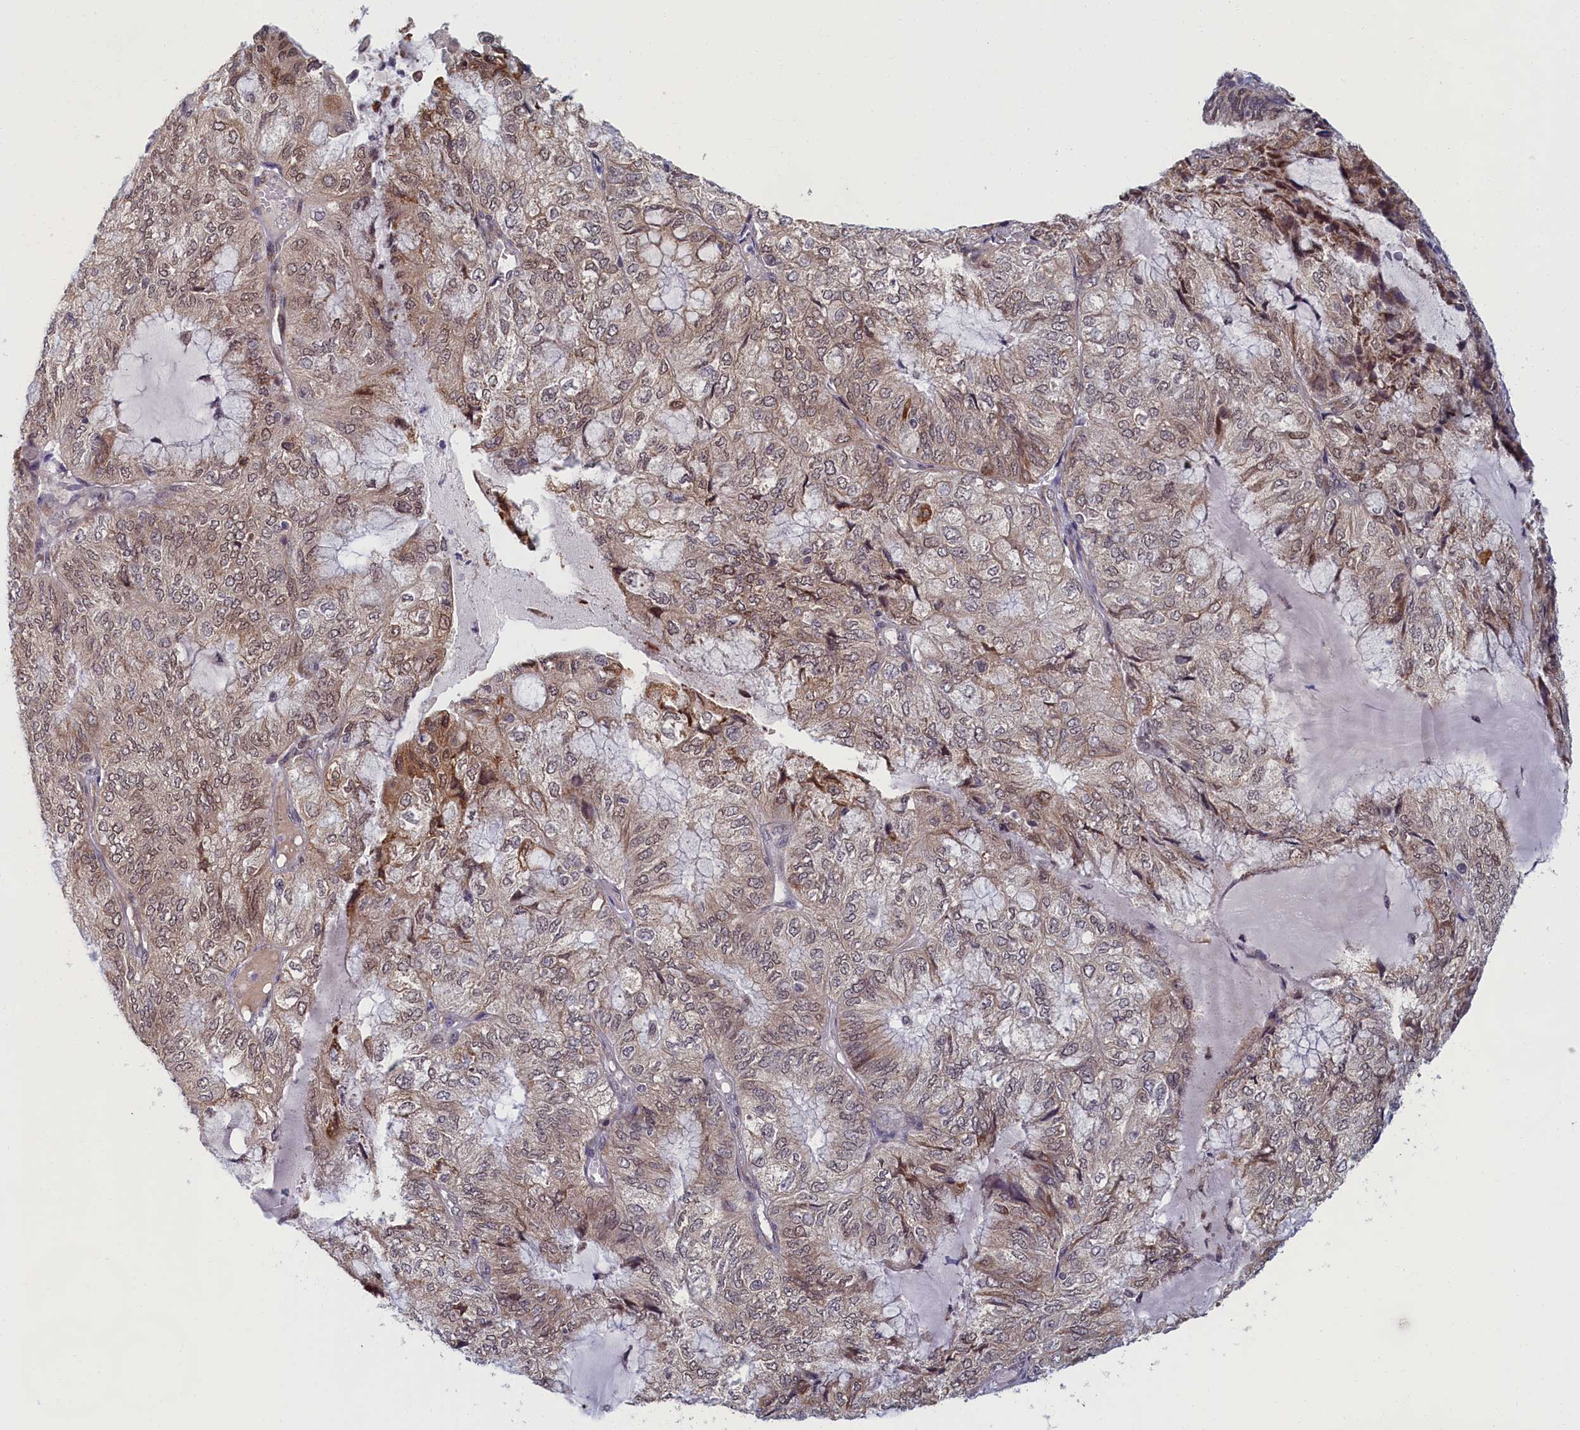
{"staining": {"intensity": "moderate", "quantity": "25%-75%", "location": "cytoplasmic/membranous,nuclear"}, "tissue": "endometrial cancer", "cell_type": "Tumor cells", "image_type": "cancer", "snomed": [{"axis": "morphology", "description": "Adenocarcinoma, NOS"}, {"axis": "topography", "description": "Endometrium"}], "caption": "Immunohistochemistry (IHC) (DAB (3,3'-diaminobenzidine)) staining of endometrial cancer reveals moderate cytoplasmic/membranous and nuclear protein expression in approximately 25%-75% of tumor cells. (DAB (3,3'-diaminobenzidine) IHC with brightfield microscopy, high magnification).", "gene": "DNAJC17", "patient": {"sex": "female", "age": 81}}